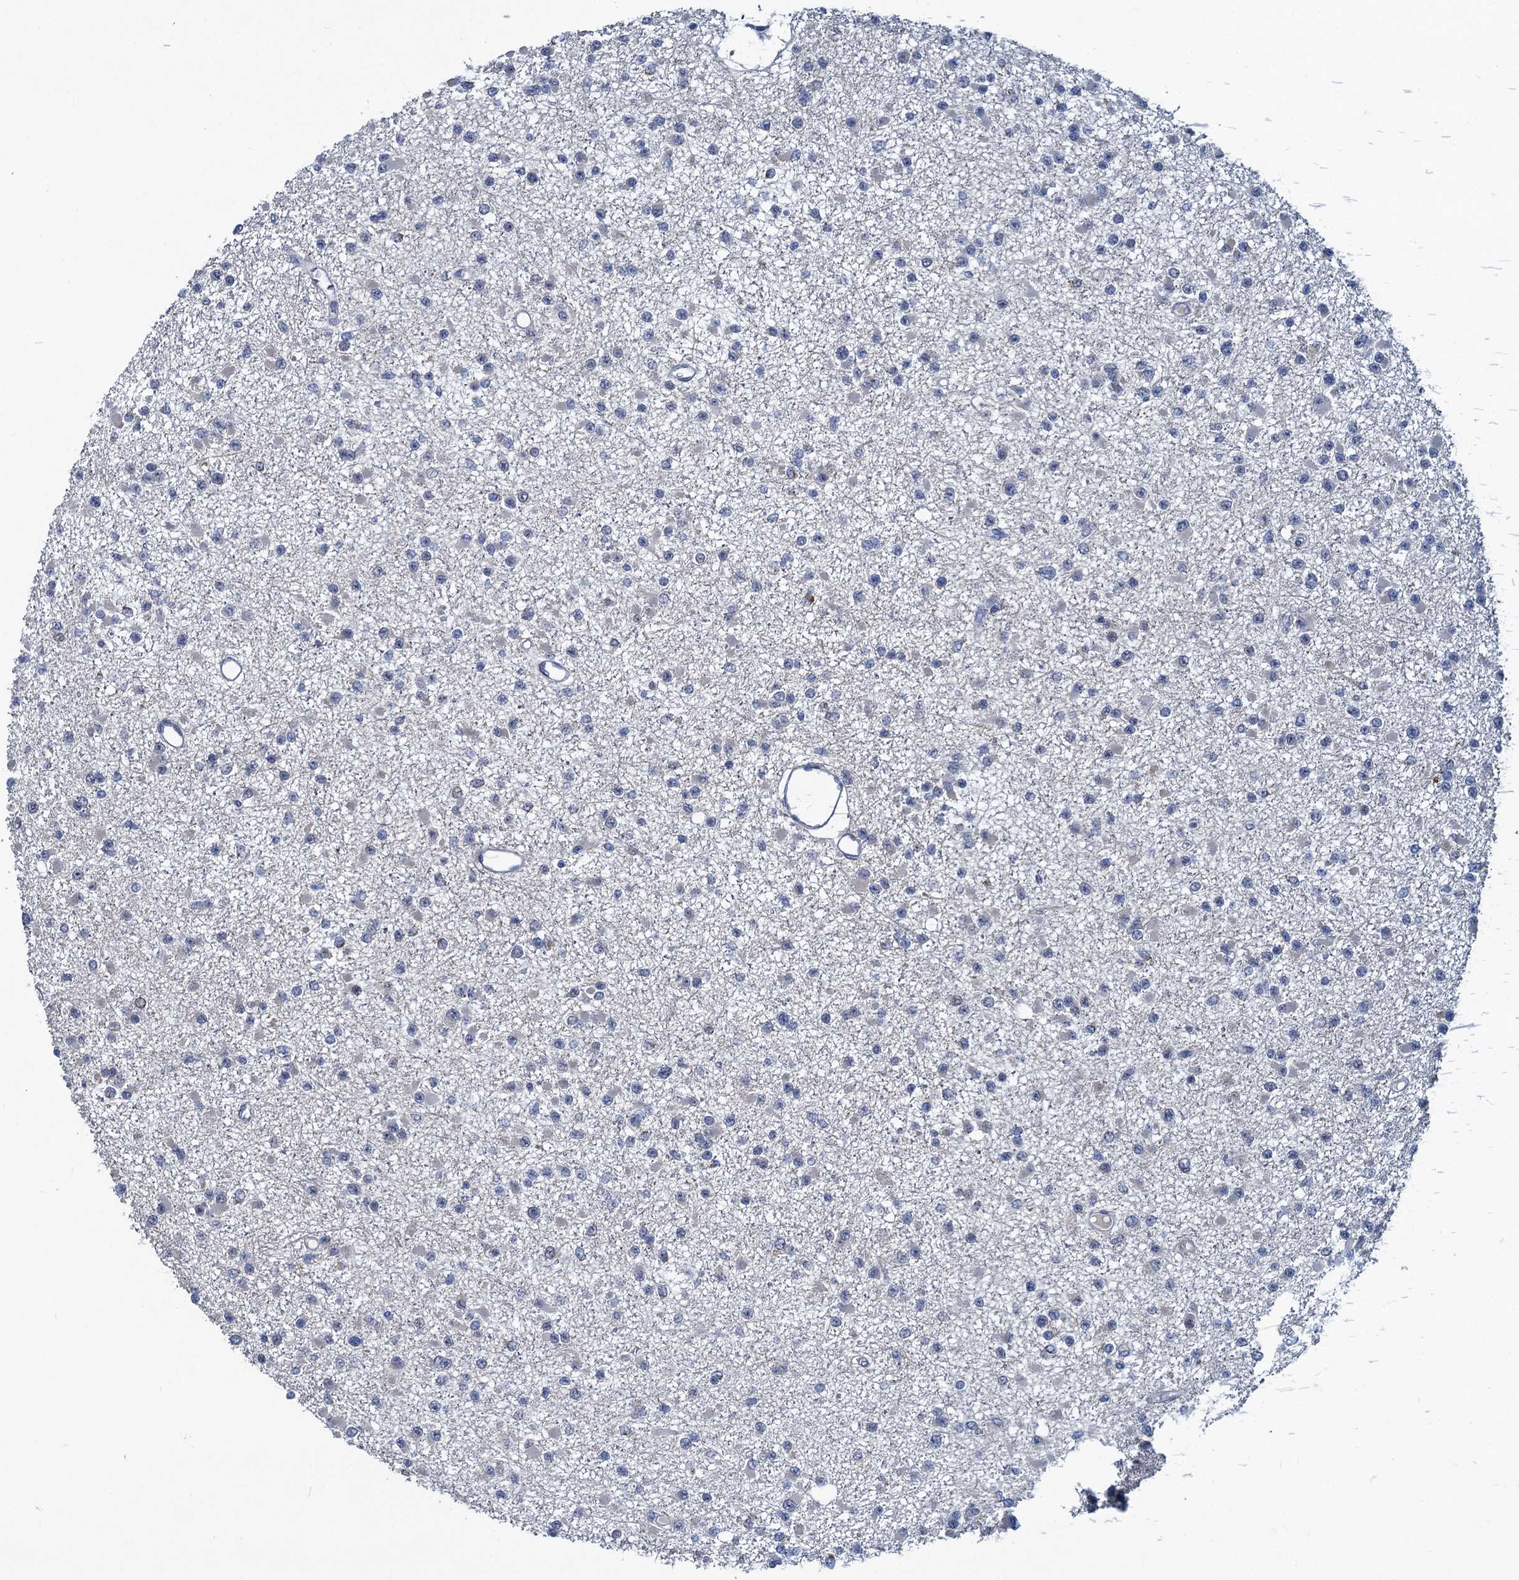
{"staining": {"intensity": "negative", "quantity": "none", "location": "none"}, "tissue": "glioma", "cell_type": "Tumor cells", "image_type": "cancer", "snomed": [{"axis": "morphology", "description": "Glioma, malignant, Low grade"}, {"axis": "topography", "description": "Brain"}], "caption": "Immunohistochemical staining of glioma displays no significant staining in tumor cells.", "gene": "ATOSA", "patient": {"sex": "female", "age": 22}}